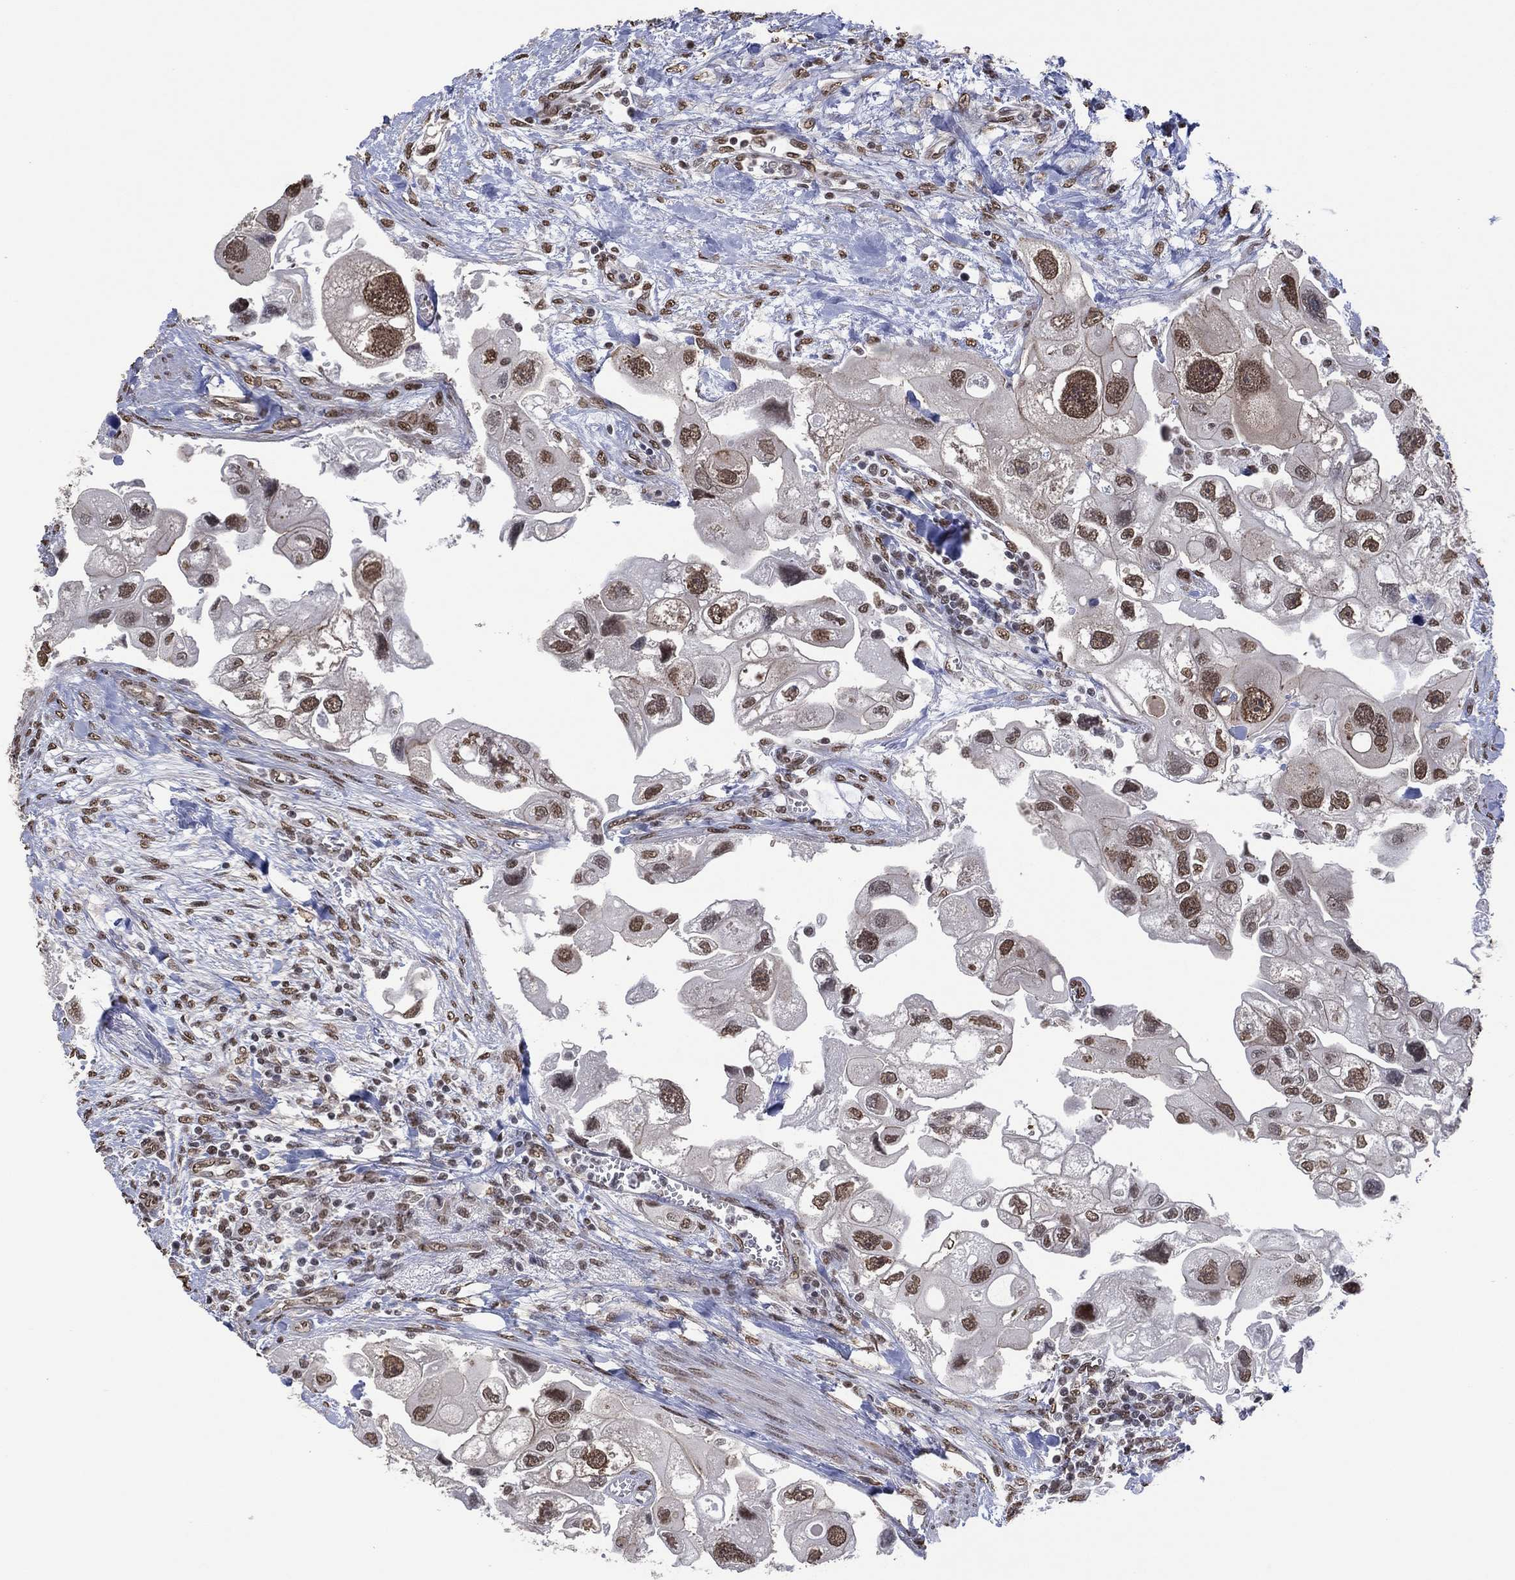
{"staining": {"intensity": "moderate", "quantity": "<25%", "location": "nuclear"}, "tissue": "urothelial cancer", "cell_type": "Tumor cells", "image_type": "cancer", "snomed": [{"axis": "morphology", "description": "Urothelial carcinoma, High grade"}, {"axis": "topography", "description": "Urinary bladder"}], "caption": "Protein analysis of urothelial cancer tissue demonstrates moderate nuclear staining in approximately <25% of tumor cells.", "gene": "EHMT1", "patient": {"sex": "male", "age": 59}}